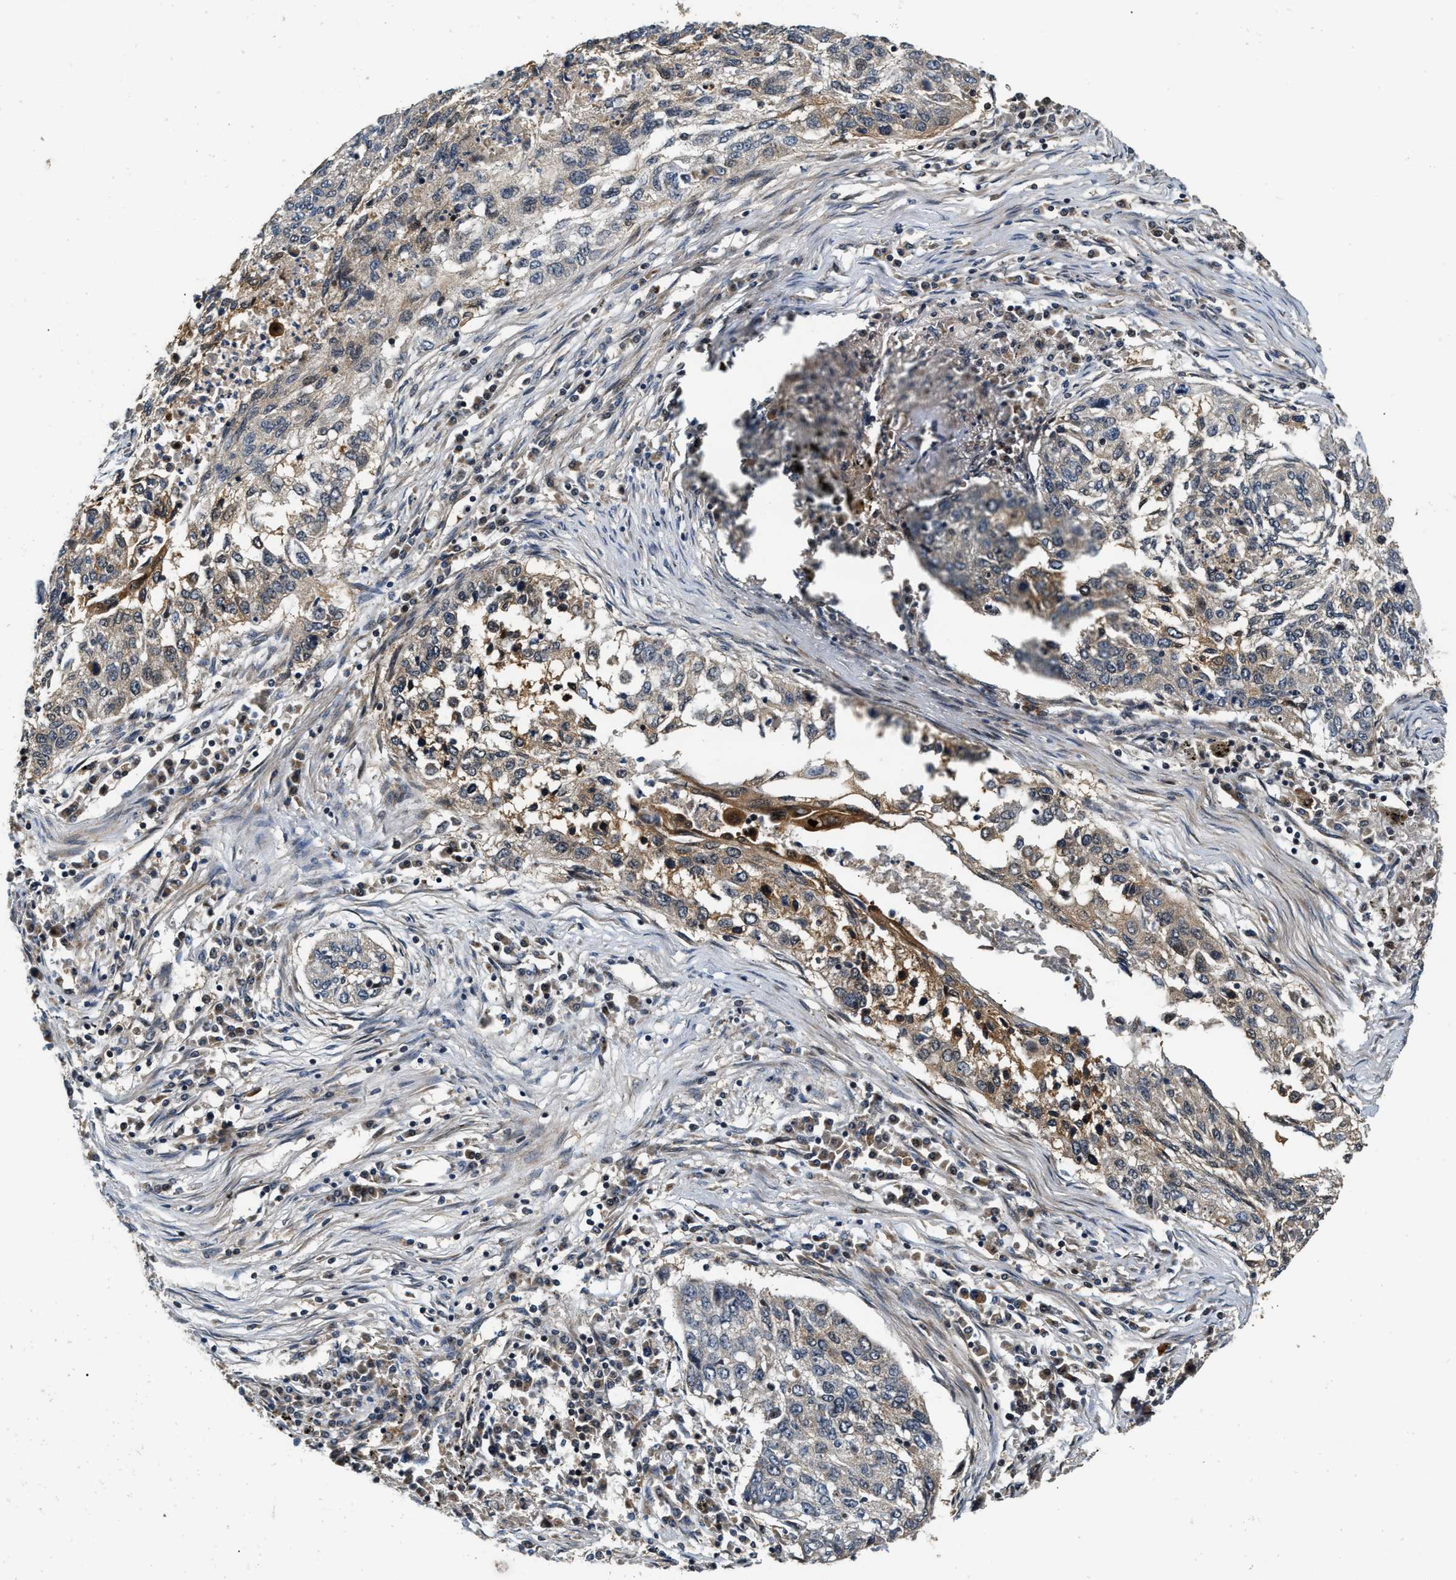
{"staining": {"intensity": "weak", "quantity": "<25%", "location": "cytoplasmic/membranous"}, "tissue": "lung cancer", "cell_type": "Tumor cells", "image_type": "cancer", "snomed": [{"axis": "morphology", "description": "Squamous cell carcinoma, NOS"}, {"axis": "topography", "description": "Lung"}], "caption": "An image of squamous cell carcinoma (lung) stained for a protein shows no brown staining in tumor cells.", "gene": "EXTL2", "patient": {"sex": "female", "age": 63}}